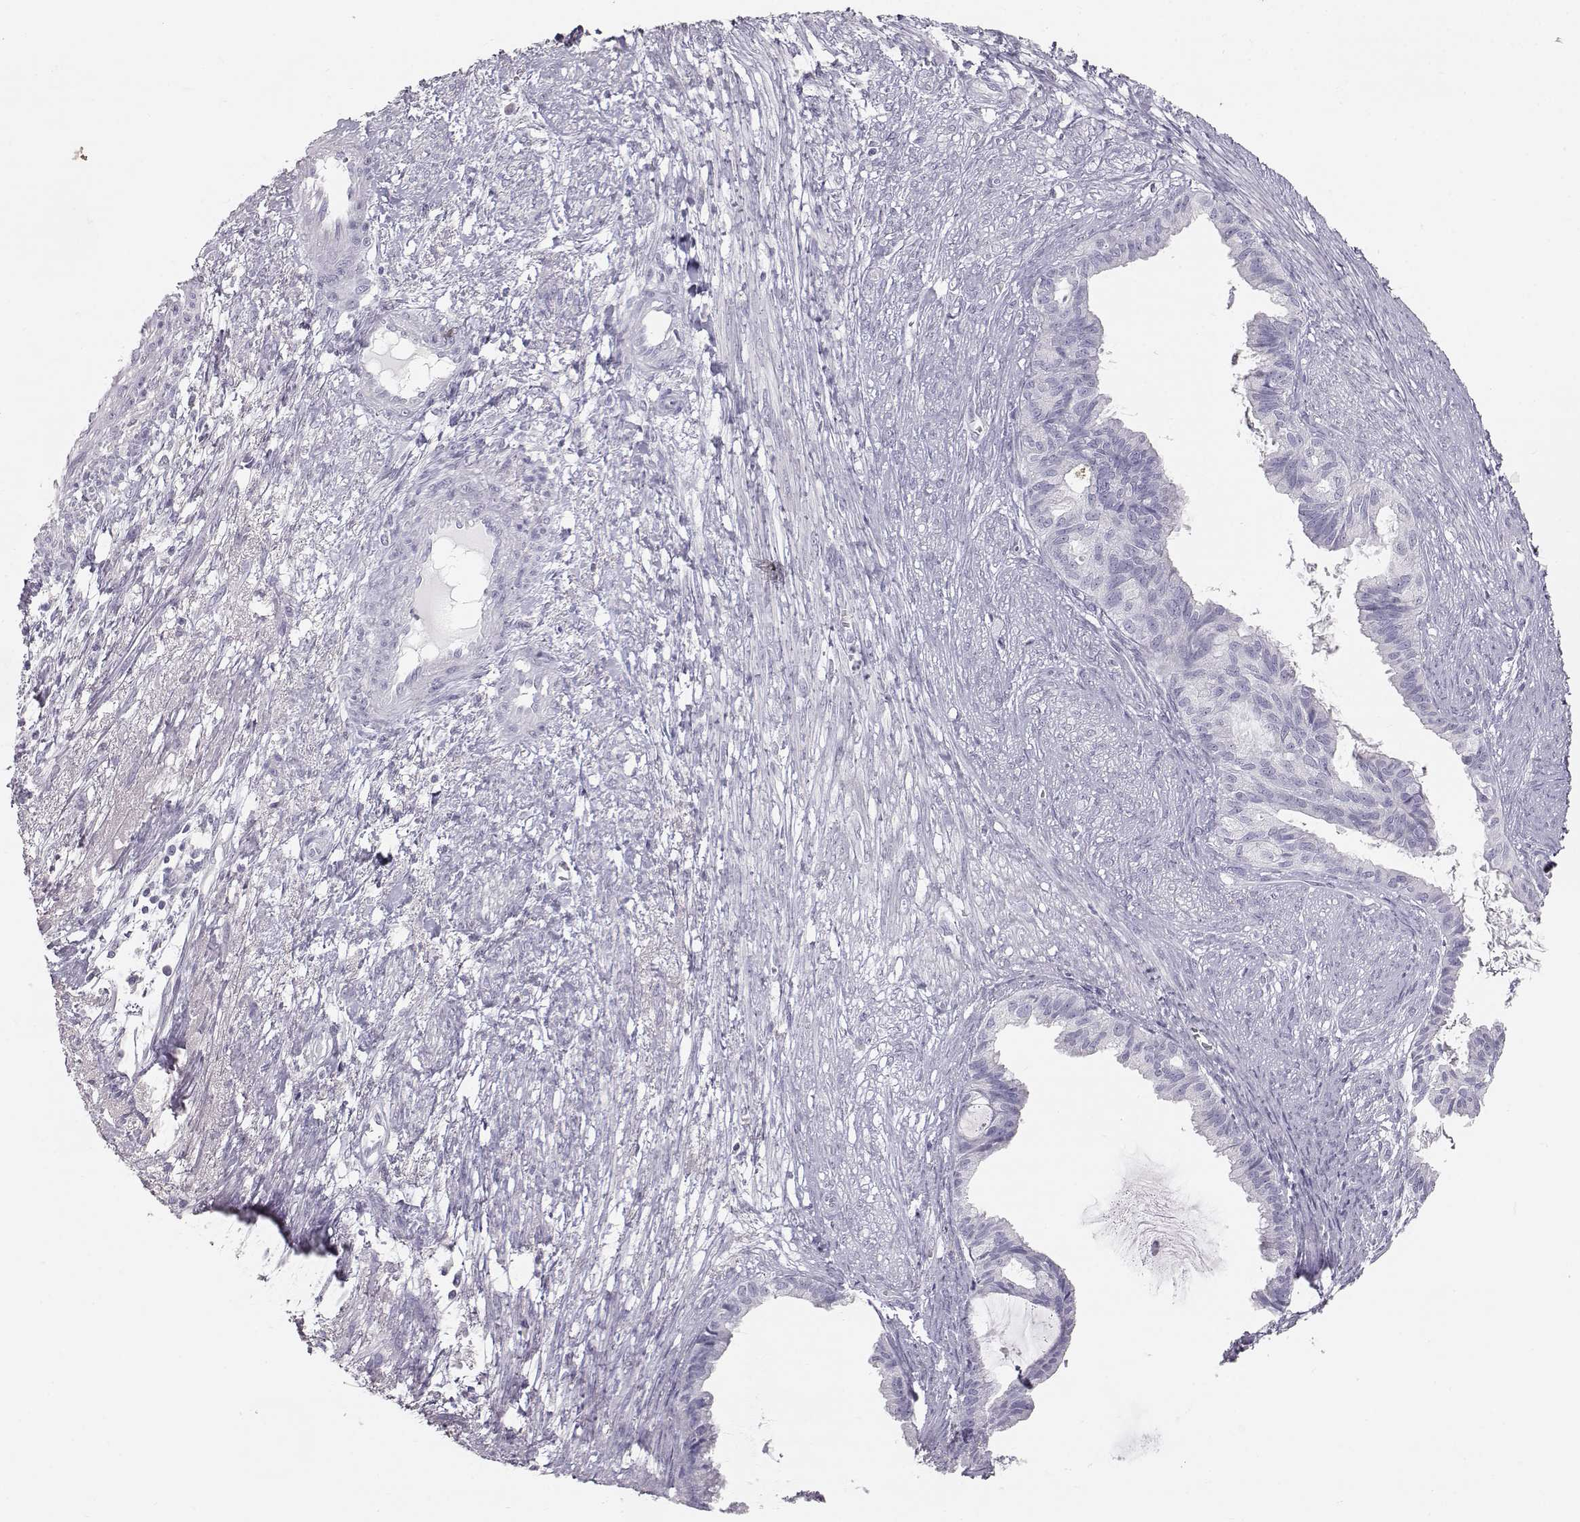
{"staining": {"intensity": "negative", "quantity": "none", "location": "none"}, "tissue": "endometrial cancer", "cell_type": "Tumor cells", "image_type": "cancer", "snomed": [{"axis": "morphology", "description": "Adenocarcinoma, NOS"}, {"axis": "topography", "description": "Endometrium"}], "caption": "The immunohistochemistry (IHC) image has no significant positivity in tumor cells of endometrial adenocarcinoma tissue. (DAB immunohistochemistry (IHC) visualized using brightfield microscopy, high magnification).", "gene": "KRT33A", "patient": {"sex": "female", "age": 86}}